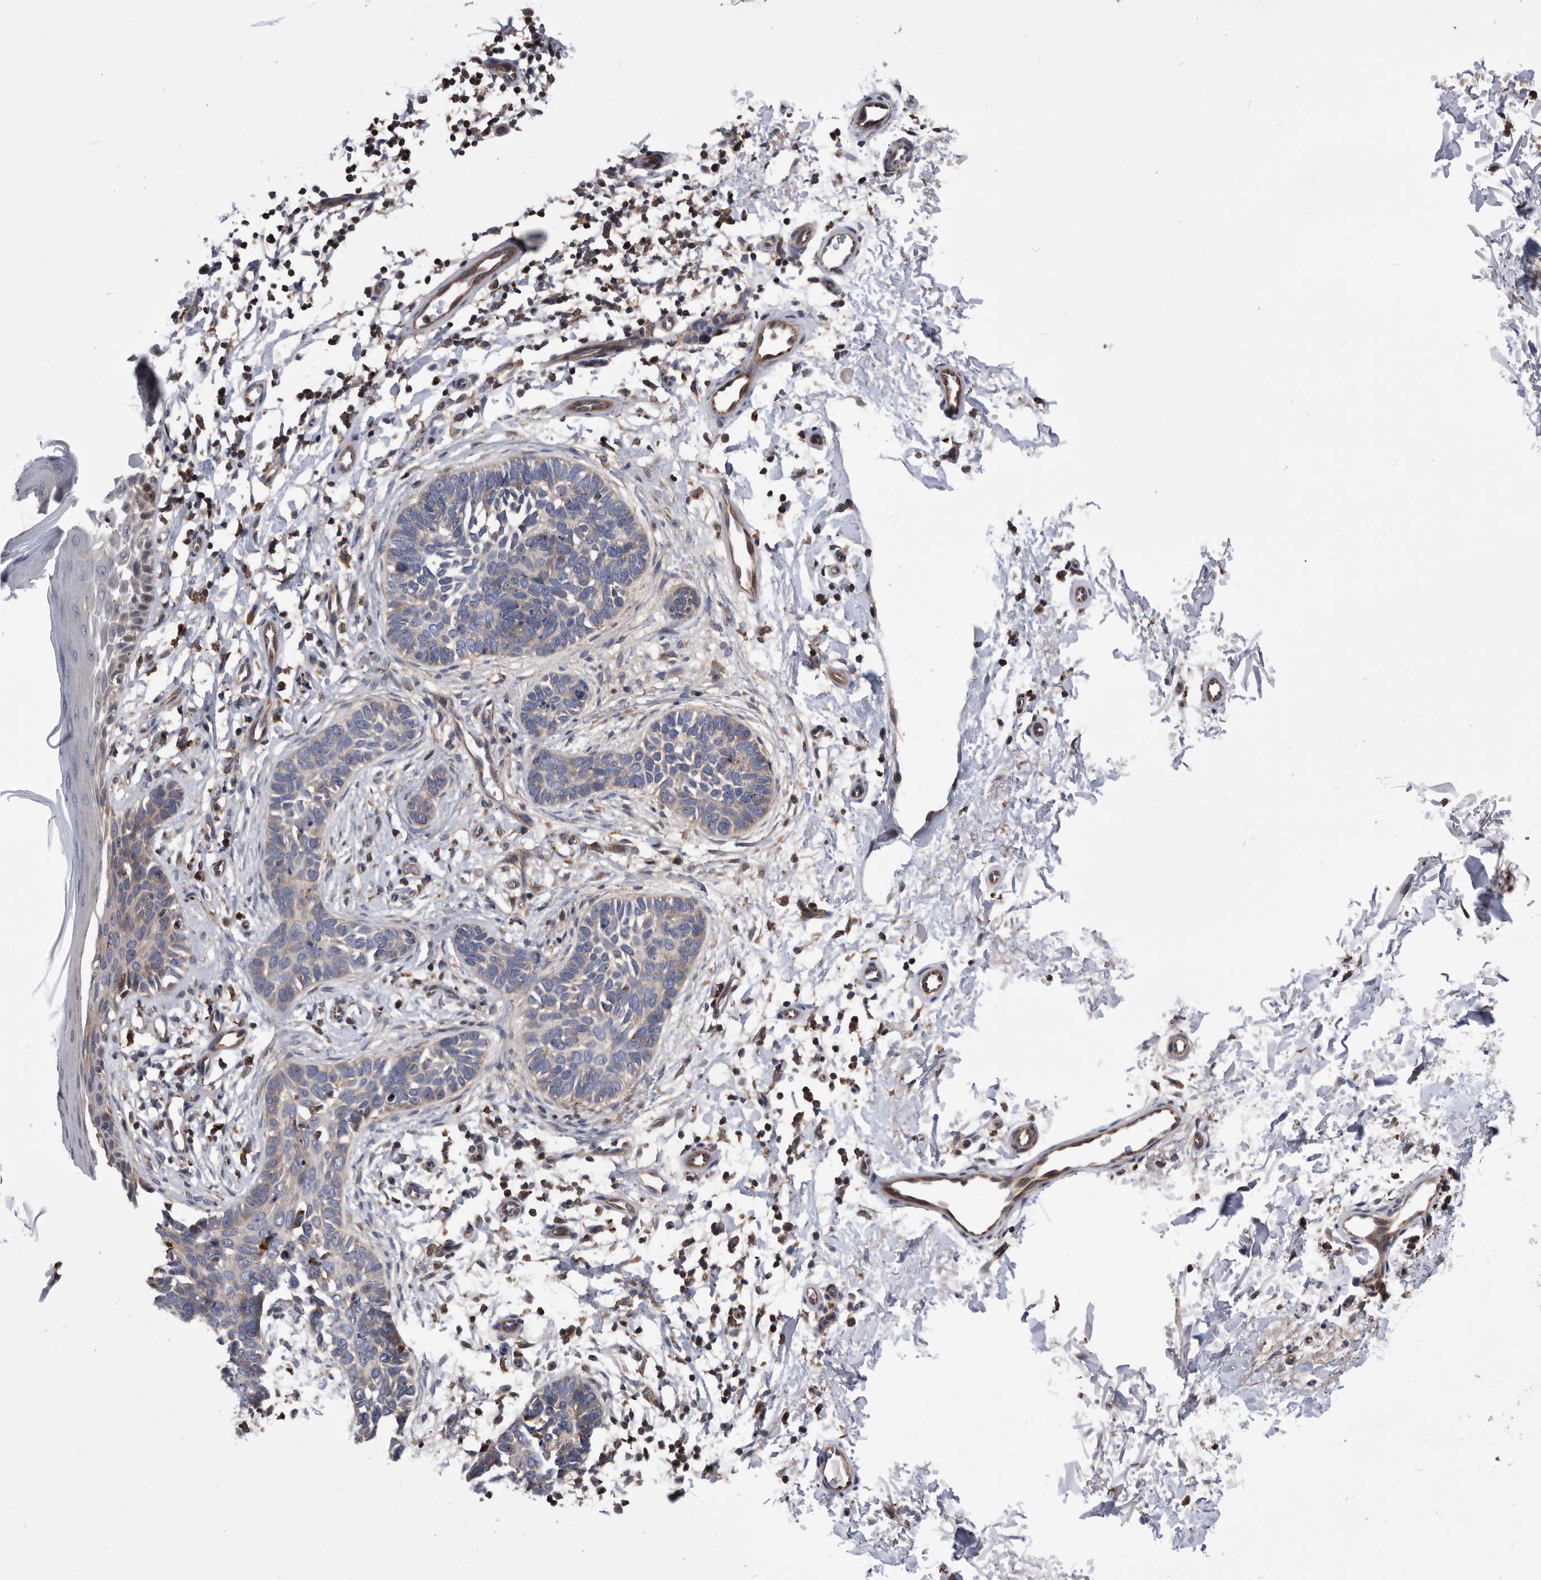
{"staining": {"intensity": "weak", "quantity": "<25%", "location": "cytoplasmic/membranous"}, "tissue": "skin cancer", "cell_type": "Tumor cells", "image_type": "cancer", "snomed": [{"axis": "morphology", "description": "Normal tissue, NOS"}, {"axis": "morphology", "description": "Basal cell carcinoma"}, {"axis": "topography", "description": "Skin"}], "caption": "DAB immunohistochemical staining of basal cell carcinoma (skin) exhibits no significant positivity in tumor cells.", "gene": "BAIAP3", "patient": {"sex": "male", "age": 77}}